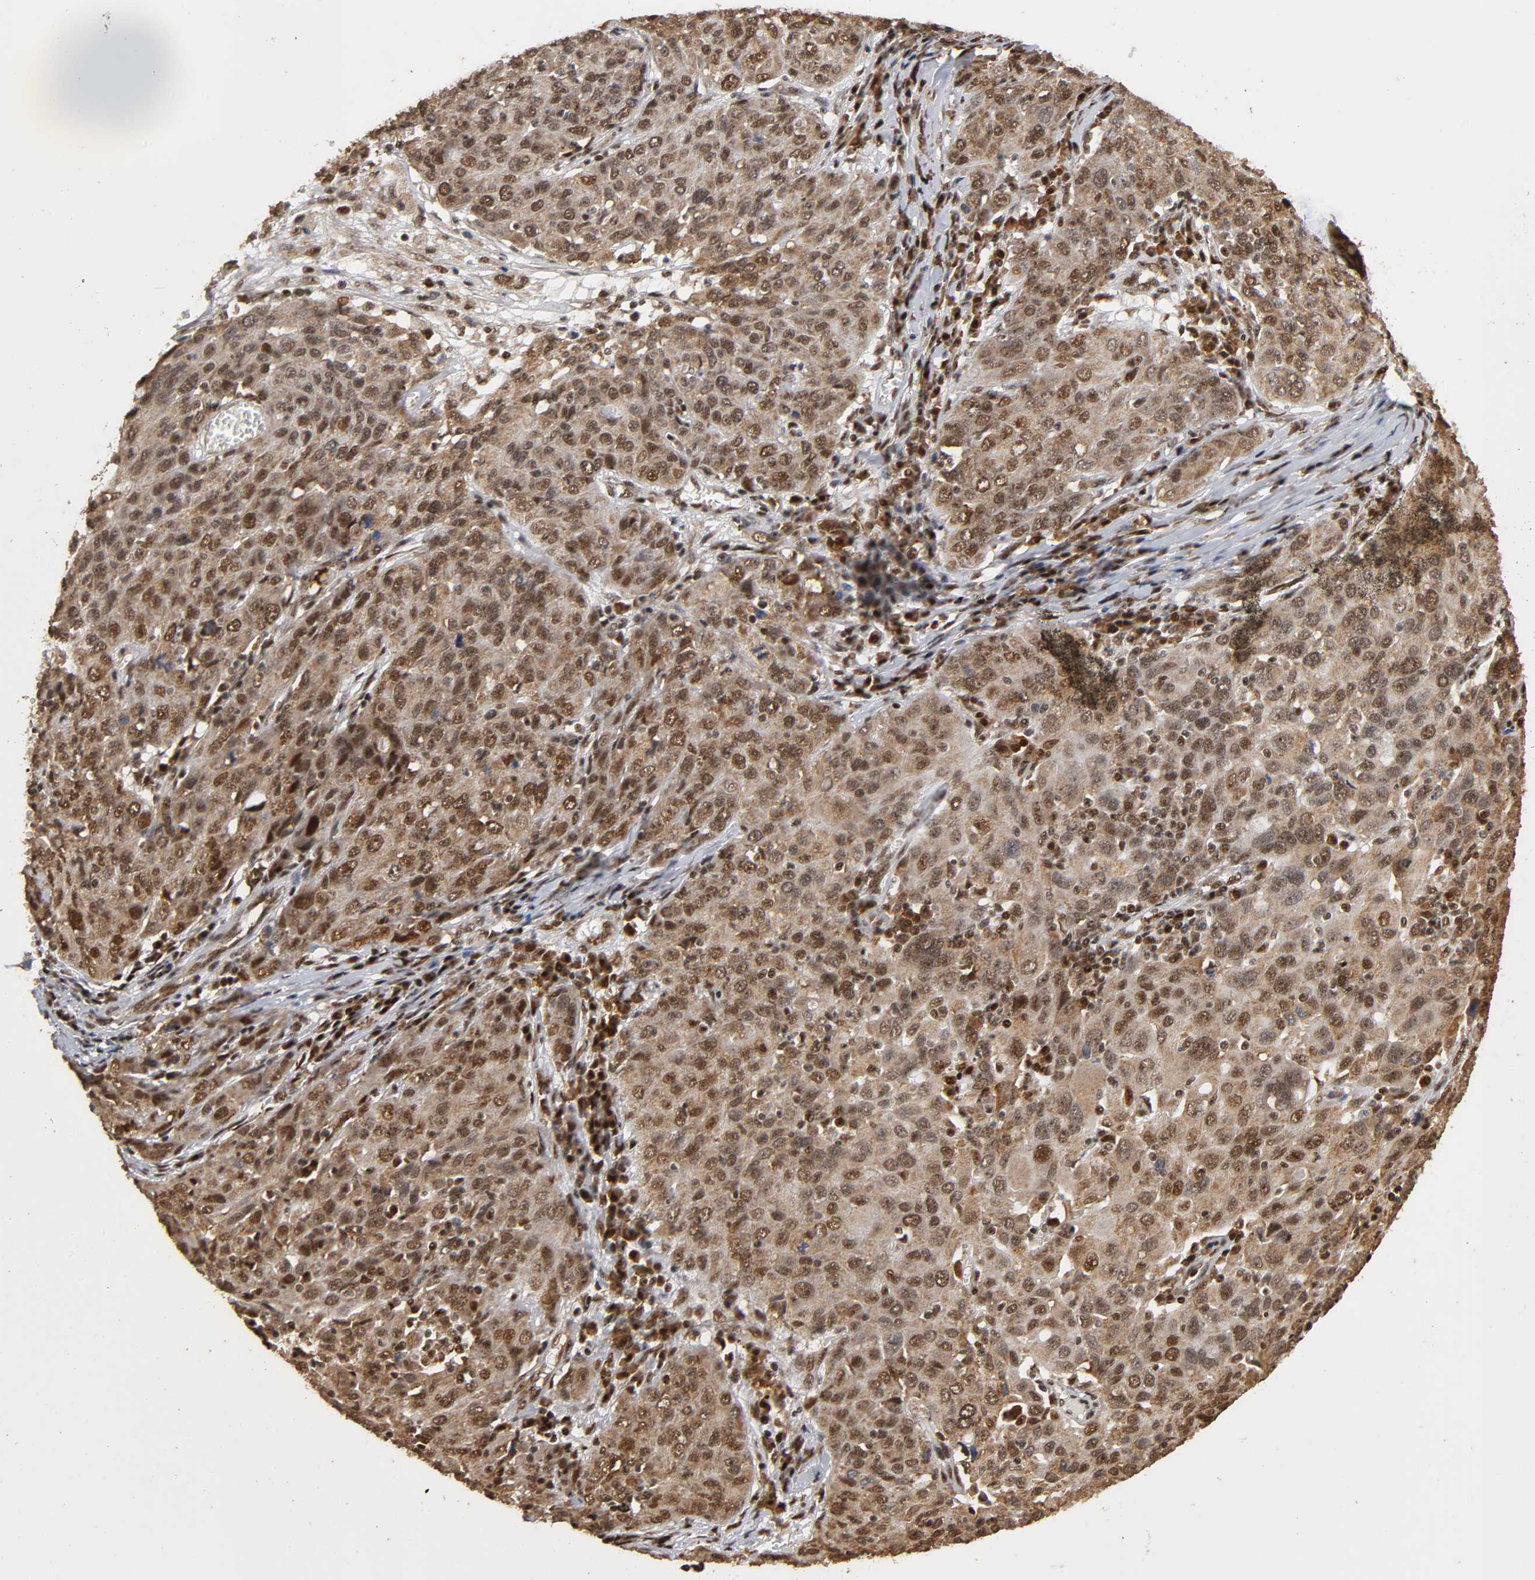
{"staining": {"intensity": "strong", "quantity": ">75%", "location": "cytoplasmic/membranous,nuclear"}, "tissue": "ovarian cancer", "cell_type": "Tumor cells", "image_type": "cancer", "snomed": [{"axis": "morphology", "description": "Carcinoma, endometroid"}, {"axis": "topography", "description": "Ovary"}], "caption": "Ovarian endometroid carcinoma stained with DAB (3,3'-diaminobenzidine) IHC shows high levels of strong cytoplasmic/membranous and nuclear expression in approximately >75% of tumor cells.", "gene": "RNF122", "patient": {"sex": "female", "age": 50}}